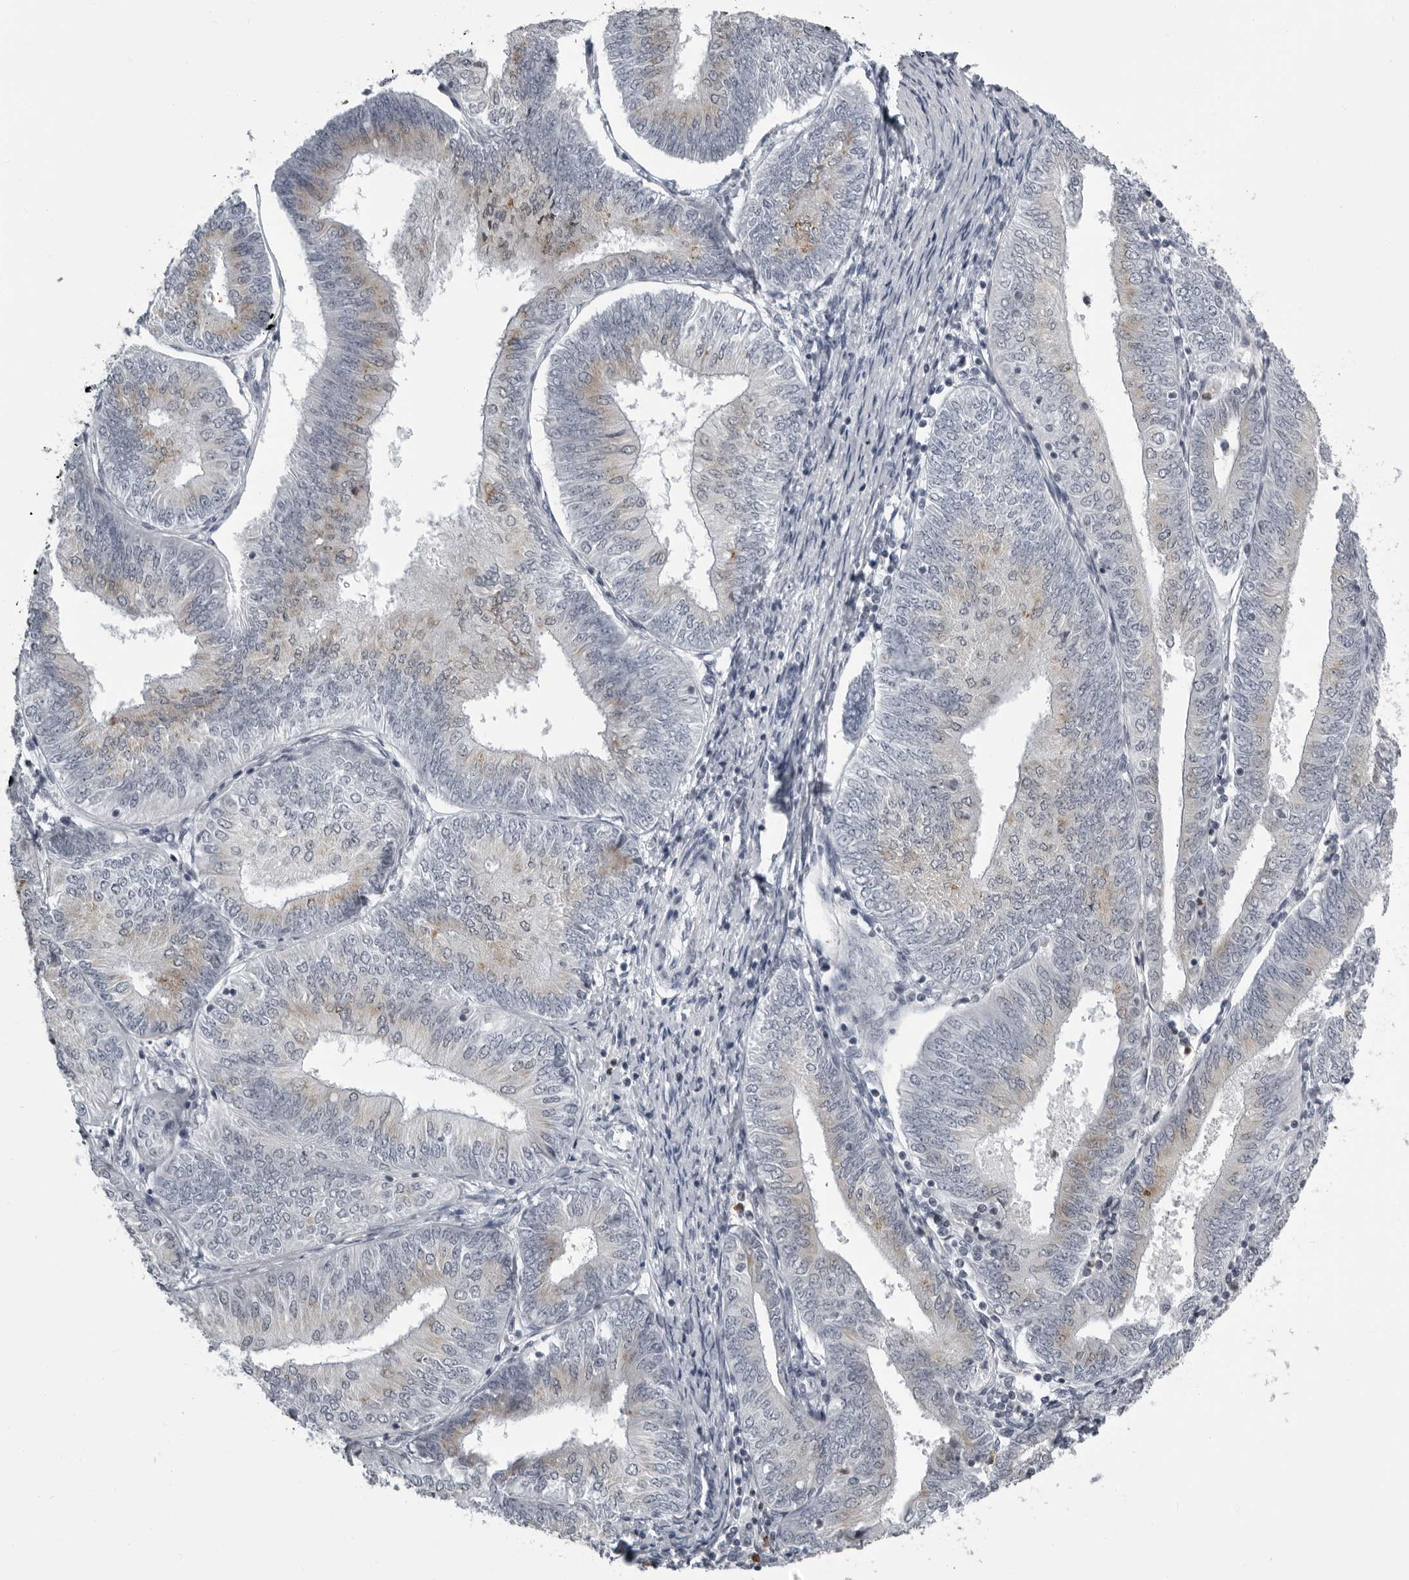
{"staining": {"intensity": "weak", "quantity": "<25%", "location": "cytoplasmic/membranous"}, "tissue": "endometrial cancer", "cell_type": "Tumor cells", "image_type": "cancer", "snomed": [{"axis": "morphology", "description": "Adenocarcinoma, NOS"}, {"axis": "topography", "description": "Endometrium"}], "caption": "Immunohistochemical staining of human endometrial cancer exhibits no significant positivity in tumor cells.", "gene": "RTCA", "patient": {"sex": "female", "age": 58}}